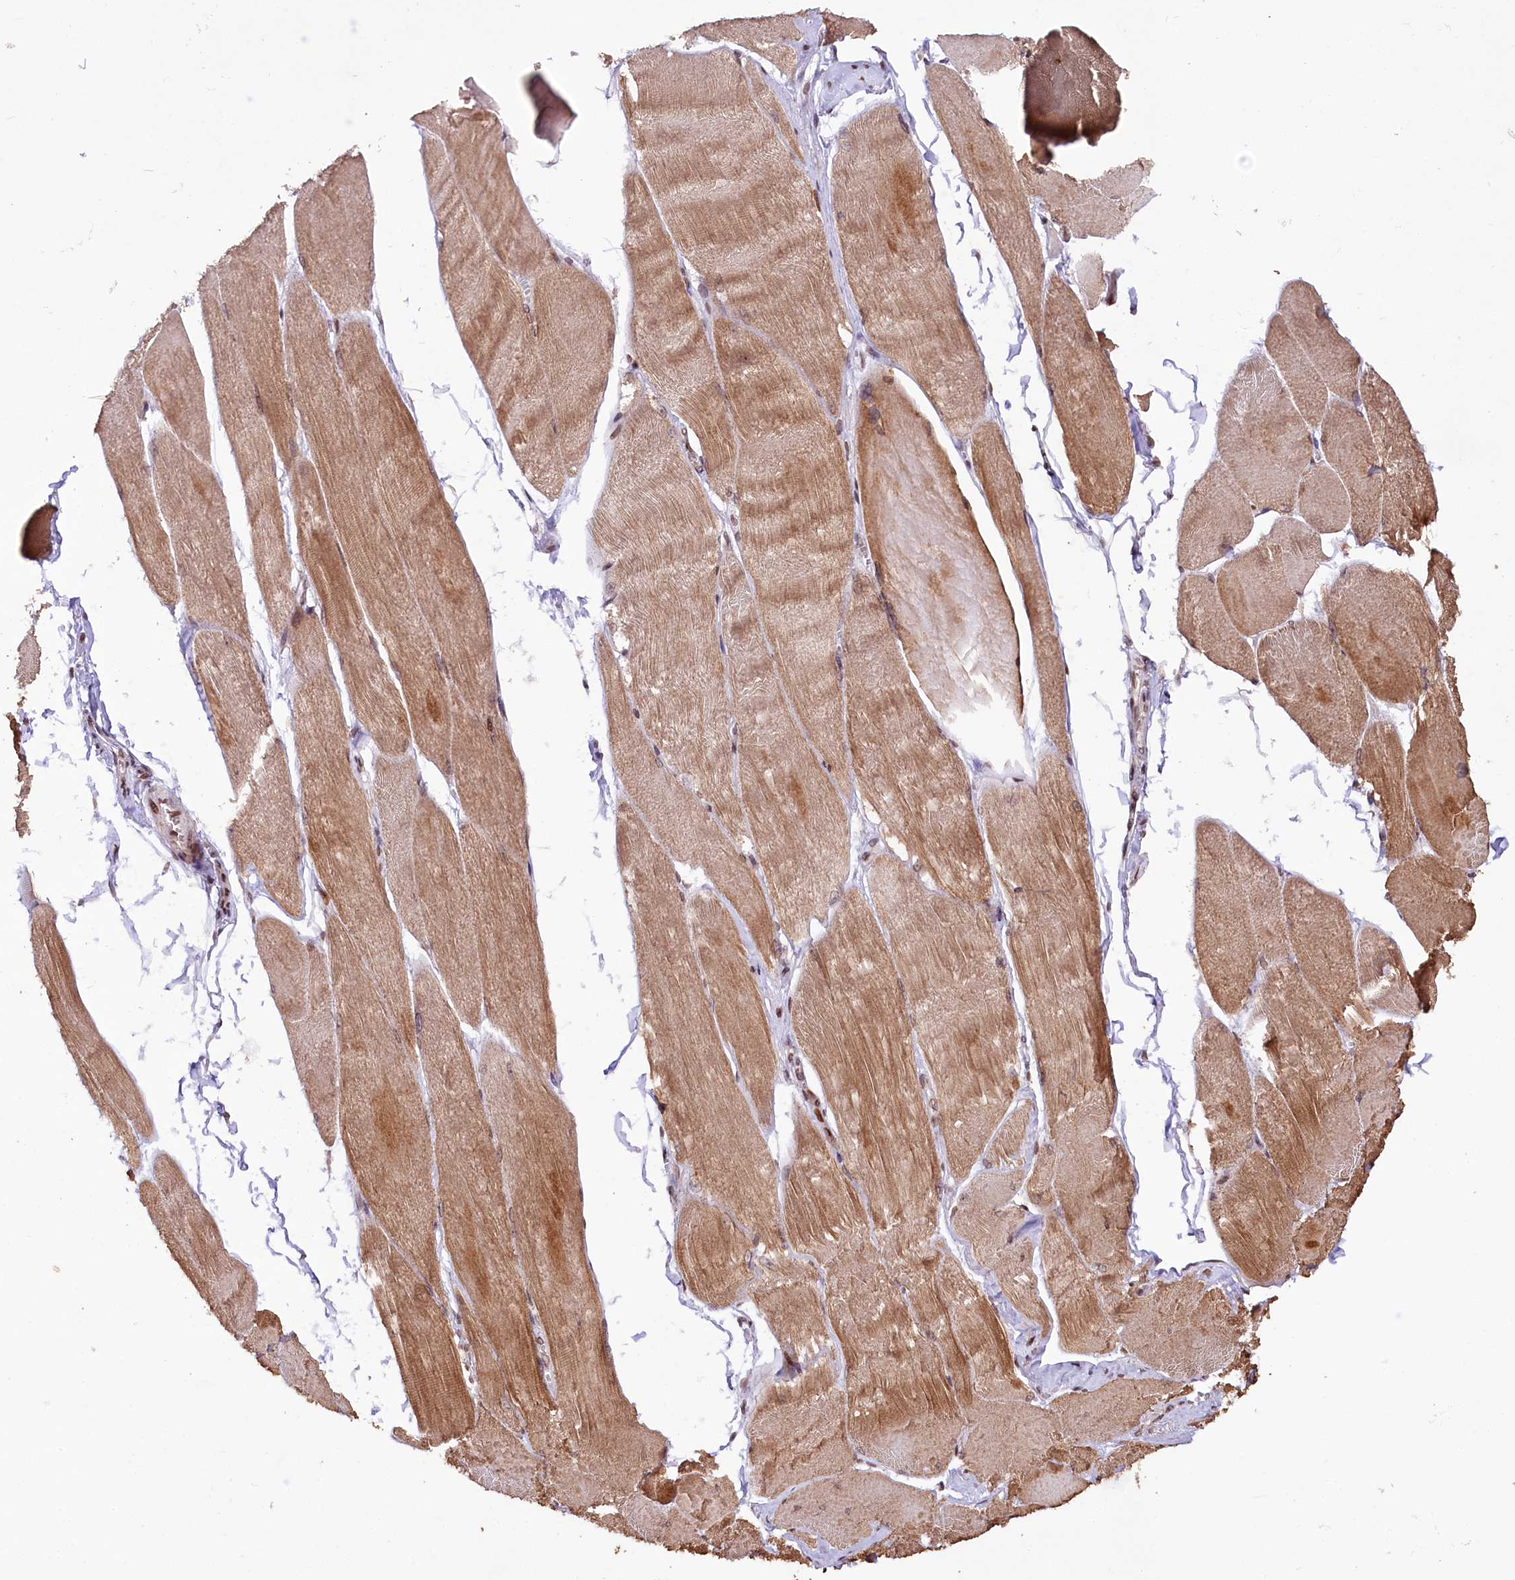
{"staining": {"intensity": "moderate", "quantity": ">75%", "location": "cytoplasmic/membranous"}, "tissue": "skeletal muscle", "cell_type": "Myocytes", "image_type": "normal", "snomed": [{"axis": "morphology", "description": "Normal tissue, NOS"}, {"axis": "morphology", "description": "Basal cell carcinoma"}, {"axis": "topography", "description": "Skeletal muscle"}], "caption": "A high-resolution histopathology image shows immunohistochemistry staining of benign skeletal muscle, which reveals moderate cytoplasmic/membranous positivity in about >75% of myocytes. (Stains: DAB in brown, nuclei in blue, Microscopy: brightfield microscopy at high magnification).", "gene": "ZNF226", "patient": {"sex": "female", "age": 64}}